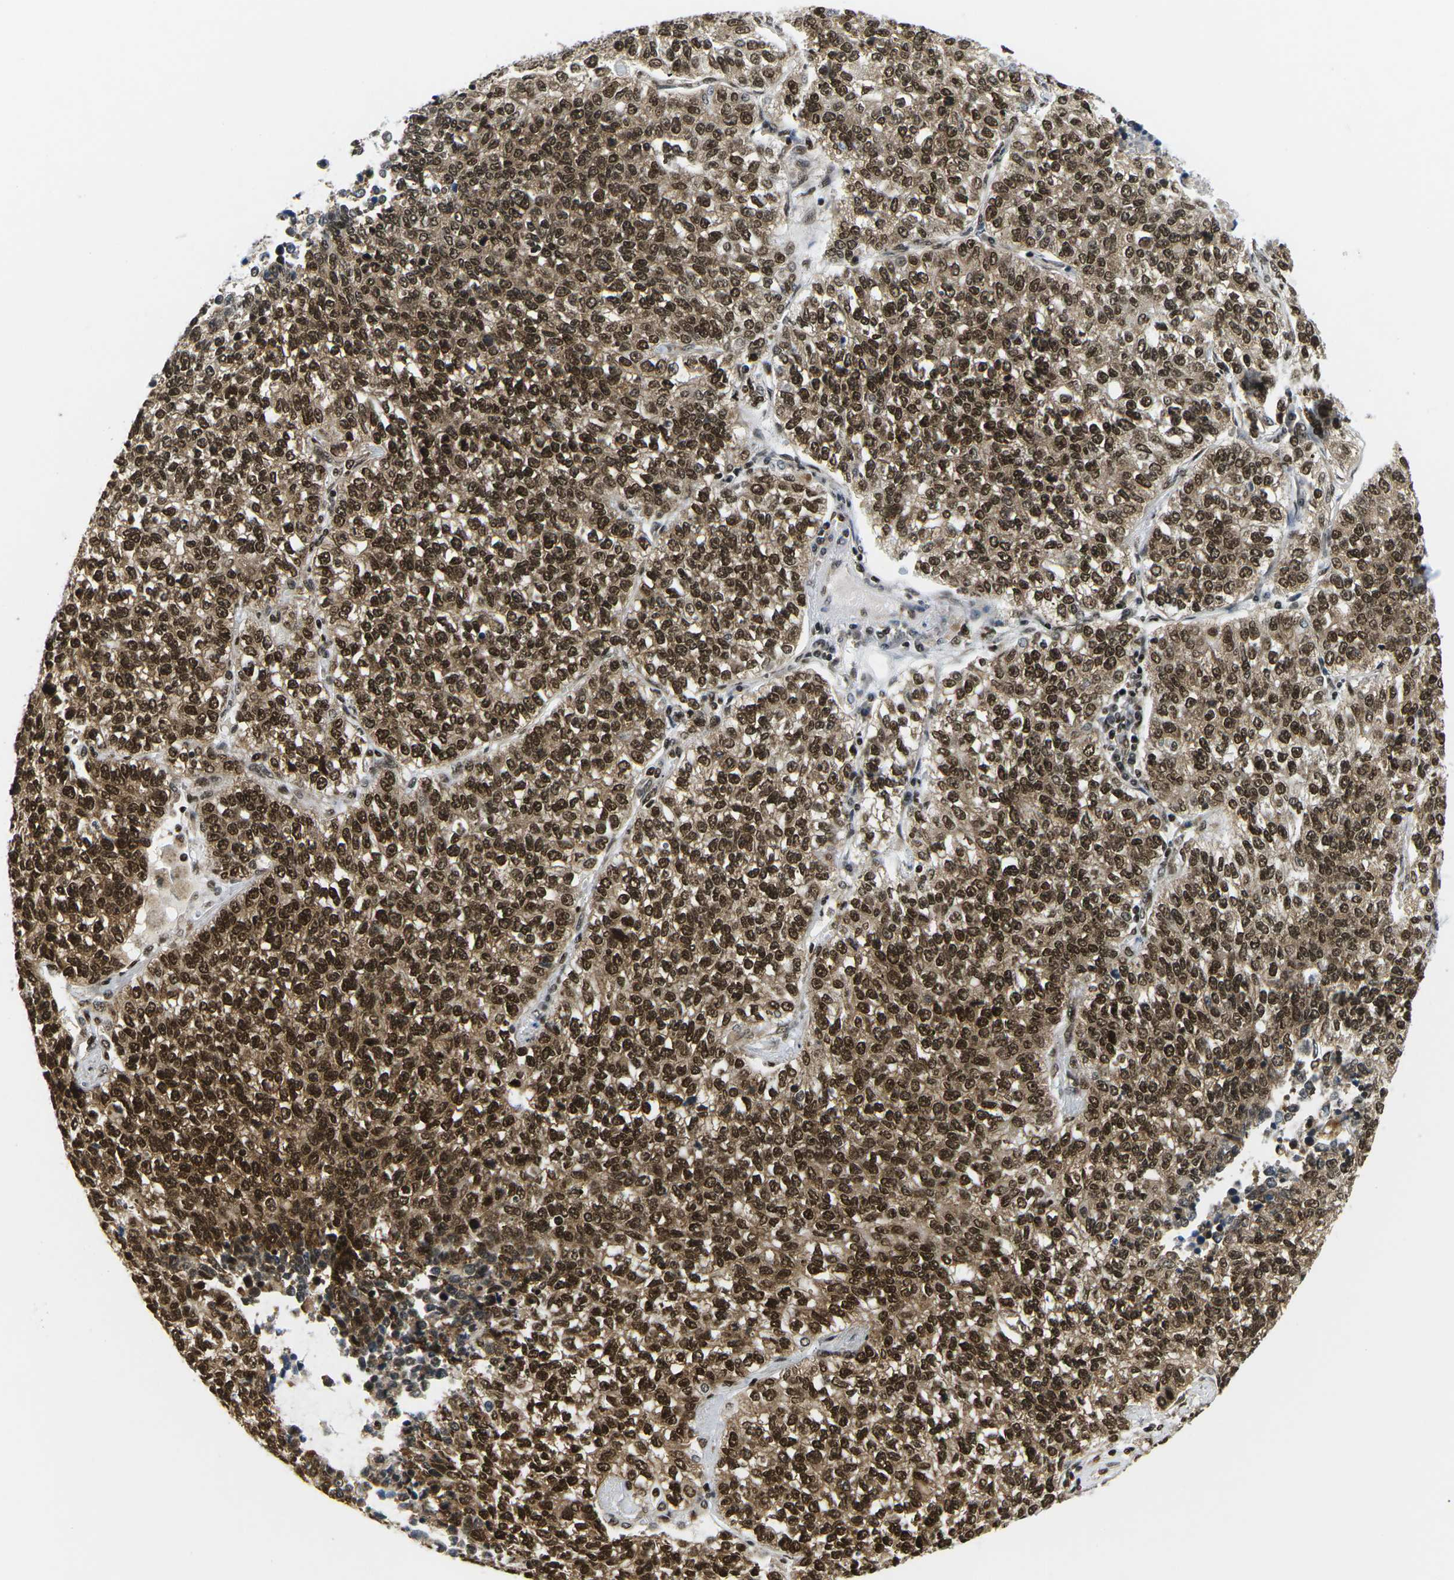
{"staining": {"intensity": "strong", "quantity": ">75%", "location": "cytoplasmic/membranous,nuclear"}, "tissue": "lung cancer", "cell_type": "Tumor cells", "image_type": "cancer", "snomed": [{"axis": "morphology", "description": "Adenocarcinoma, NOS"}, {"axis": "topography", "description": "Lung"}], "caption": "A high-resolution photomicrograph shows immunohistochemistry staining of lung cancer (adenocarcinoma), which demonstrates strong cytoplasmic/membranous and nuclear staining in approximately >75% of tumor cells.", "gene": "CELF1", "patient": {"sex": "male", "age": 49}}